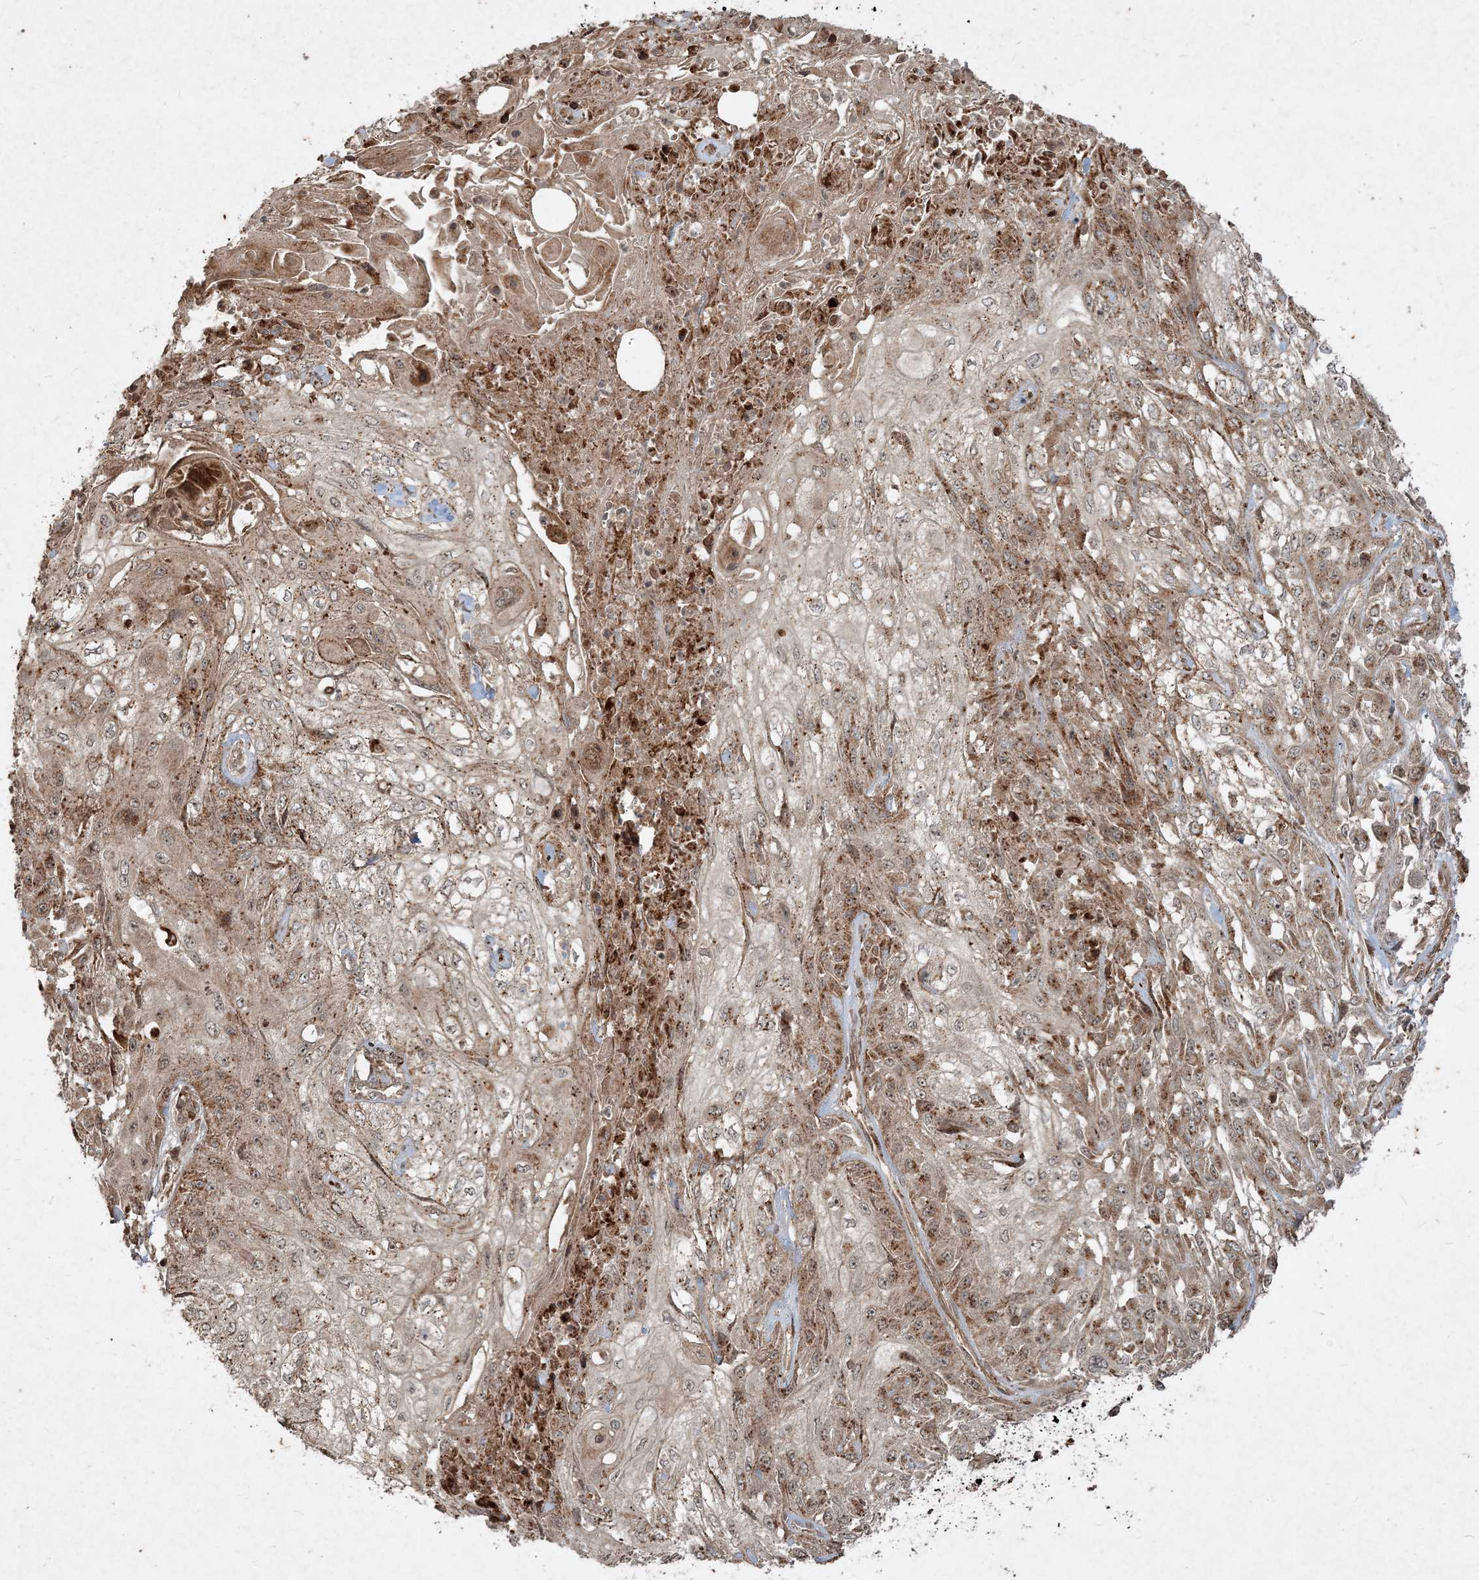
{"staining": {"intensity": "weak", "quantity": ">75%", "location": "cytoplasmic/membranous"}, "tissue": "skin cancer", "cell_type": "Tumor cells", "image_type": "cancer", "snomed": [{"axis": "morphology", "description": "Squamous cell carcinoma, NOS"}, {"axis": "morphology", "description": "Squamous cell carcinoma, metastatic, NOS"}, {"axis": "topography", "description": "Skin"}, {"axis": "topography", "description": "Lymph node"}], "caption": "Approximately >75% of tumor cells in human squamous cell carcinoma (skin) exhibit weak cytoplasmic/membranous protein staining as visualized by brown immunohistochemical staining.", "gene": "NARS1", "patient": {"sex": "male", "age": 75}}